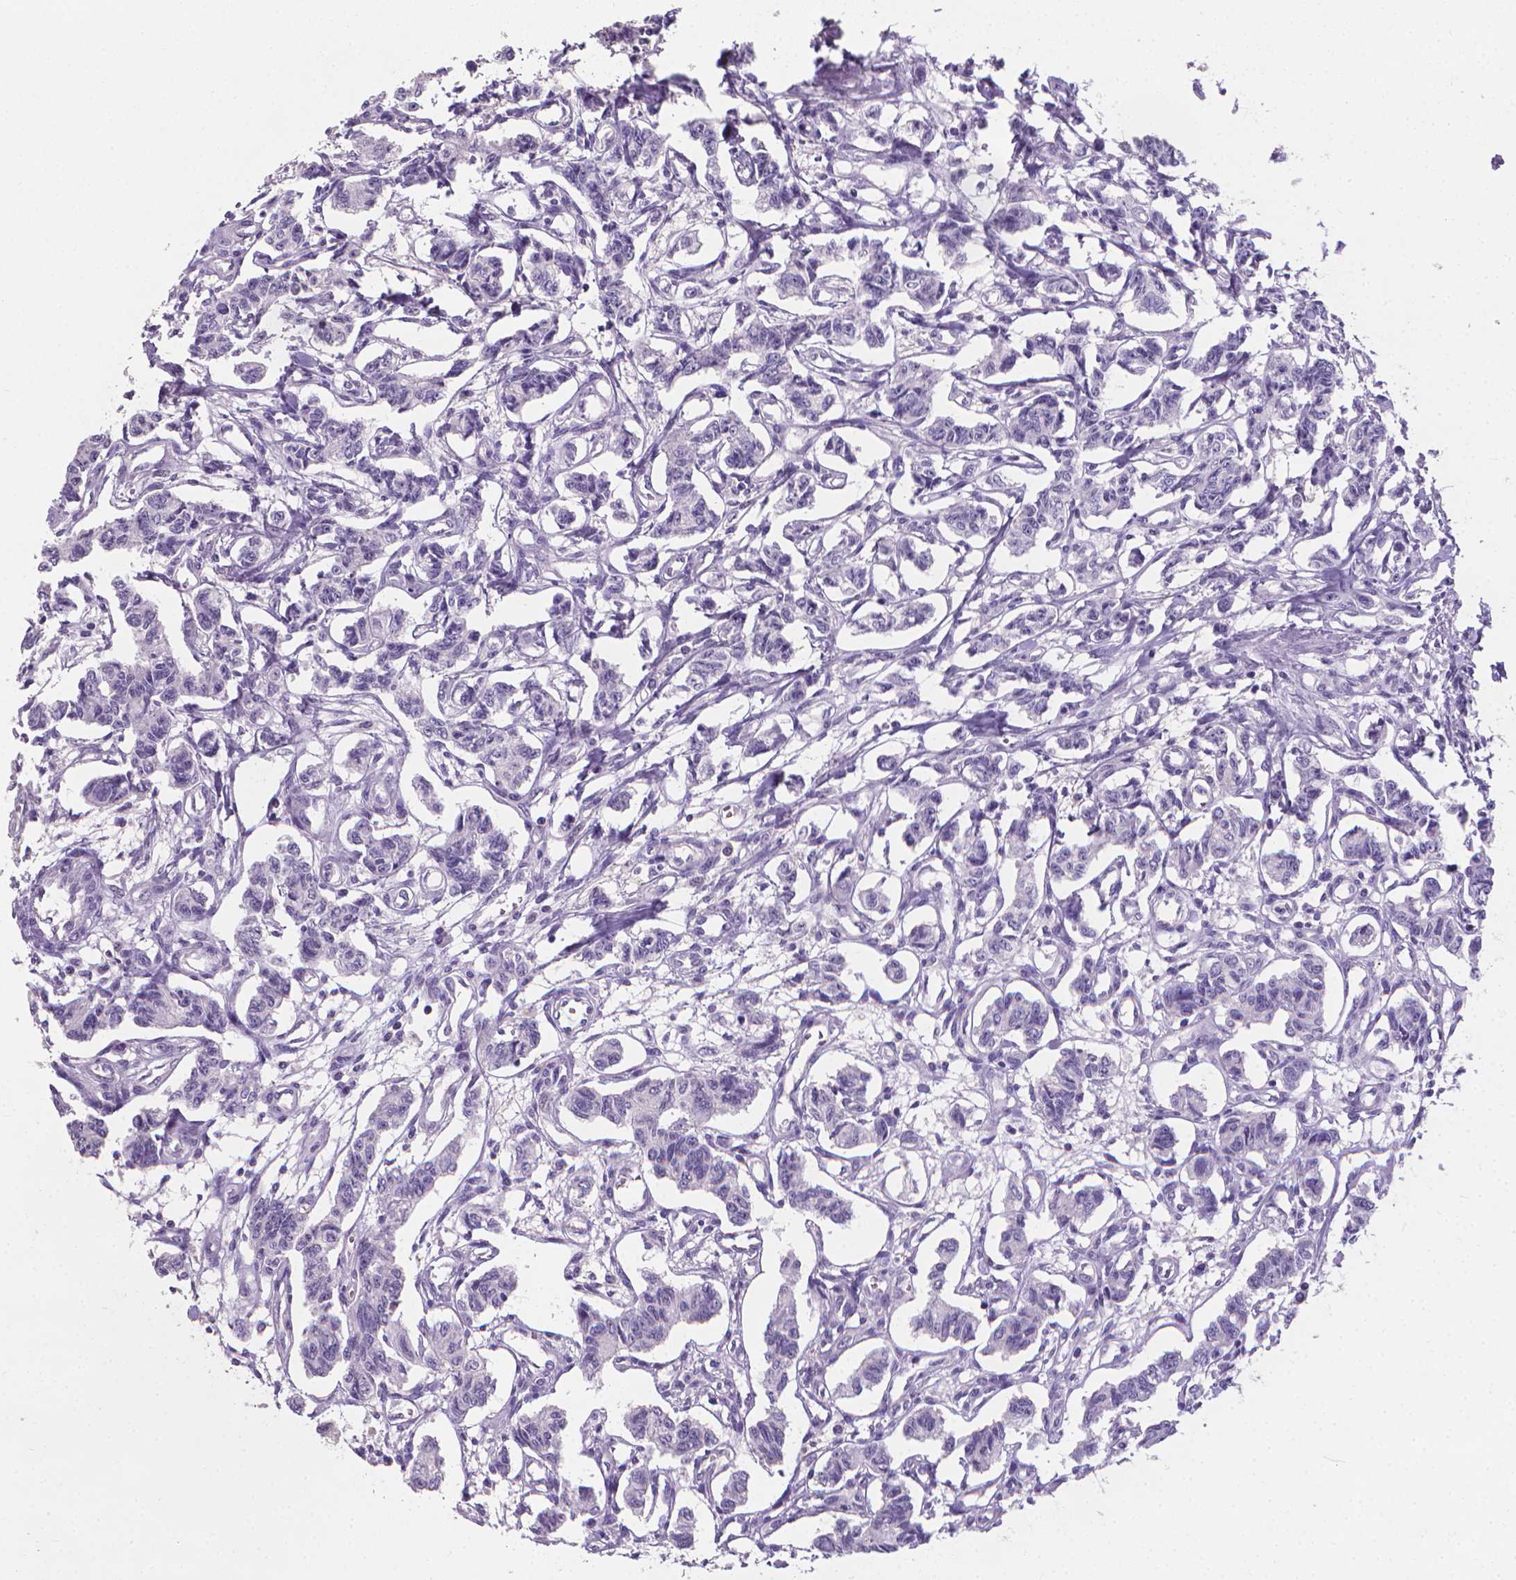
{"staining": {"intensity": "negative", "quantity": "none", "location": "none"}, "tissue": "carcinoid", "cell_type": "Tumor cells", "image_type": "cancer", "snomed": [{"axis": "morphology", "description": "Carcinoid, malignant, NOS"}, {"axis": "topography", "description": "Kidney"}], "caption": "Immunohistochemical staining of carcinoid demonstrates no significant positivity in tumor cells.", "gene": "XPNPEP2", "patient": {"sex": "female", "age": 41}}